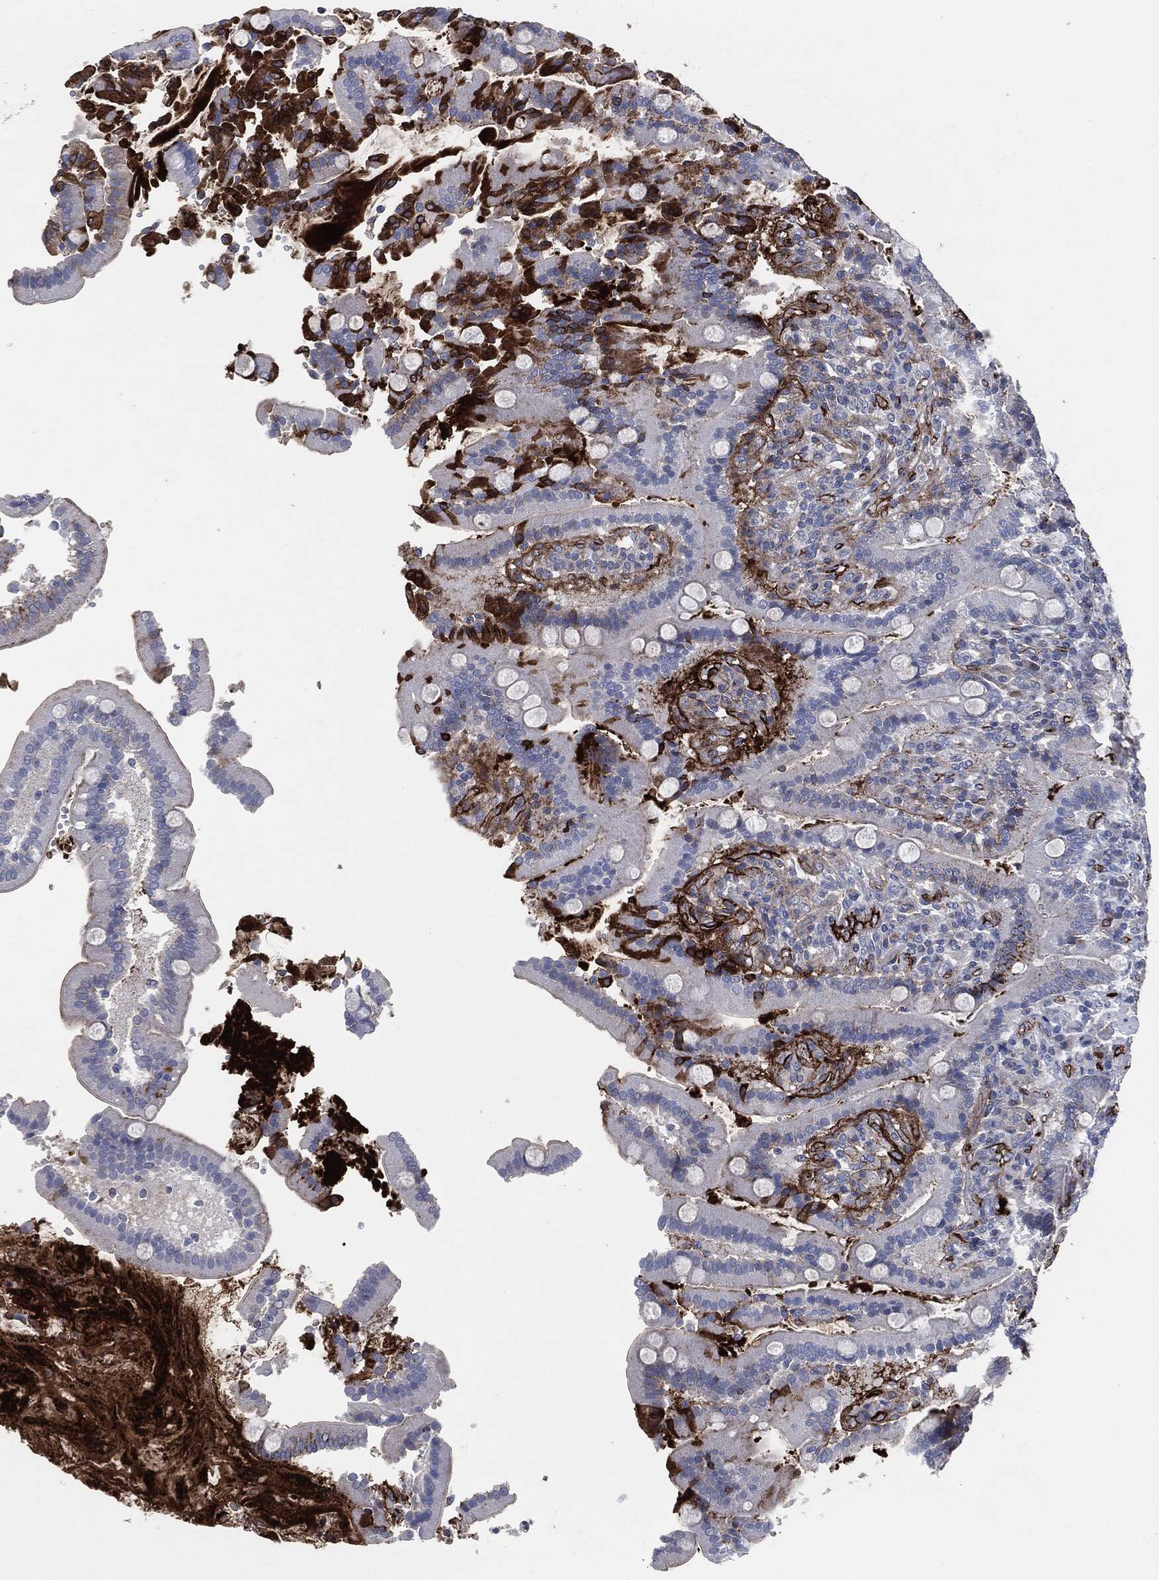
{"staining": {"intensity": "moderate", "quantity": "<25%", "location": "cytoplasmic/membranous"}, "tissue": "duodenum", "cell_type": "Glandular cells", "image_type": "normal", "snomed": [{"axis": "morphology", "description": "Normal tissue, NOS"}, {"axis": "topography", "description": "Duodenum"}], "caption": "This is a histology image of immunohistochemistry (IHC) staining of benign duodenum, which shows moderate staining in the cytoplasmic/membranous of glandular cells.", "gene": "APOB", "patient": {"sex": "female", "age": 62}}